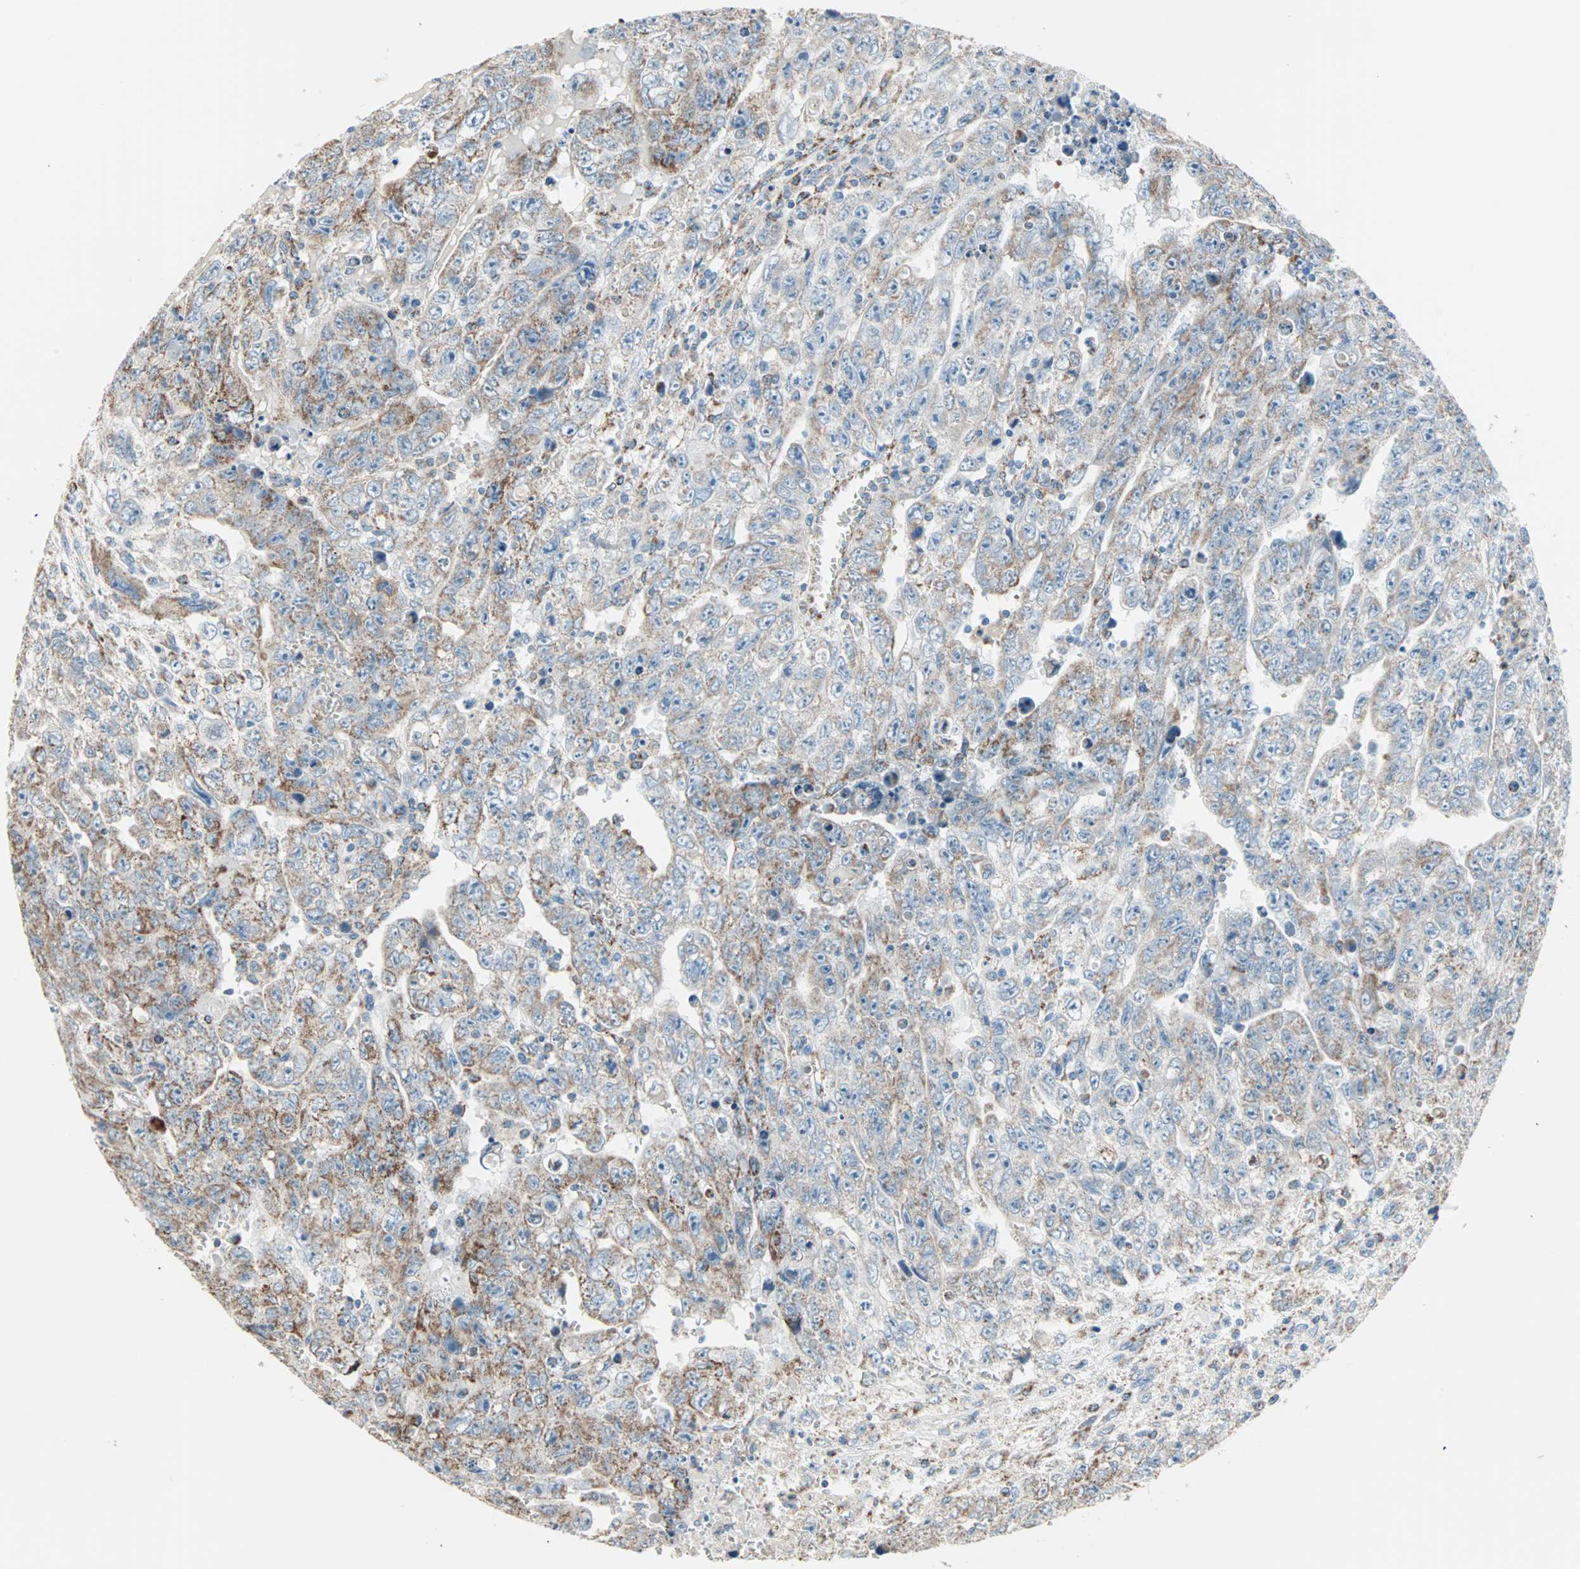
{"staining": {"intensity": "moderate", "quantity": "25%-75%", "location": "cytoplasmic/membranous"}, "tissue": "testis cancer", "cell_type": "Tumor cells", "image_type": "cancer", "snomed": [{"axis": "morphology", "description": "Carcinoma, Embryonal, NOS"}, {"axis": "topography", "description": "Testis"}], "caption": "Tumor cells exhibit medium levels of moderate cytoplasmic/membranous staining in about 25%-75% of cells in human testis embryonal carcinoma.", "gene": "TST", "patient": {"sex": "male", "age": 28}}